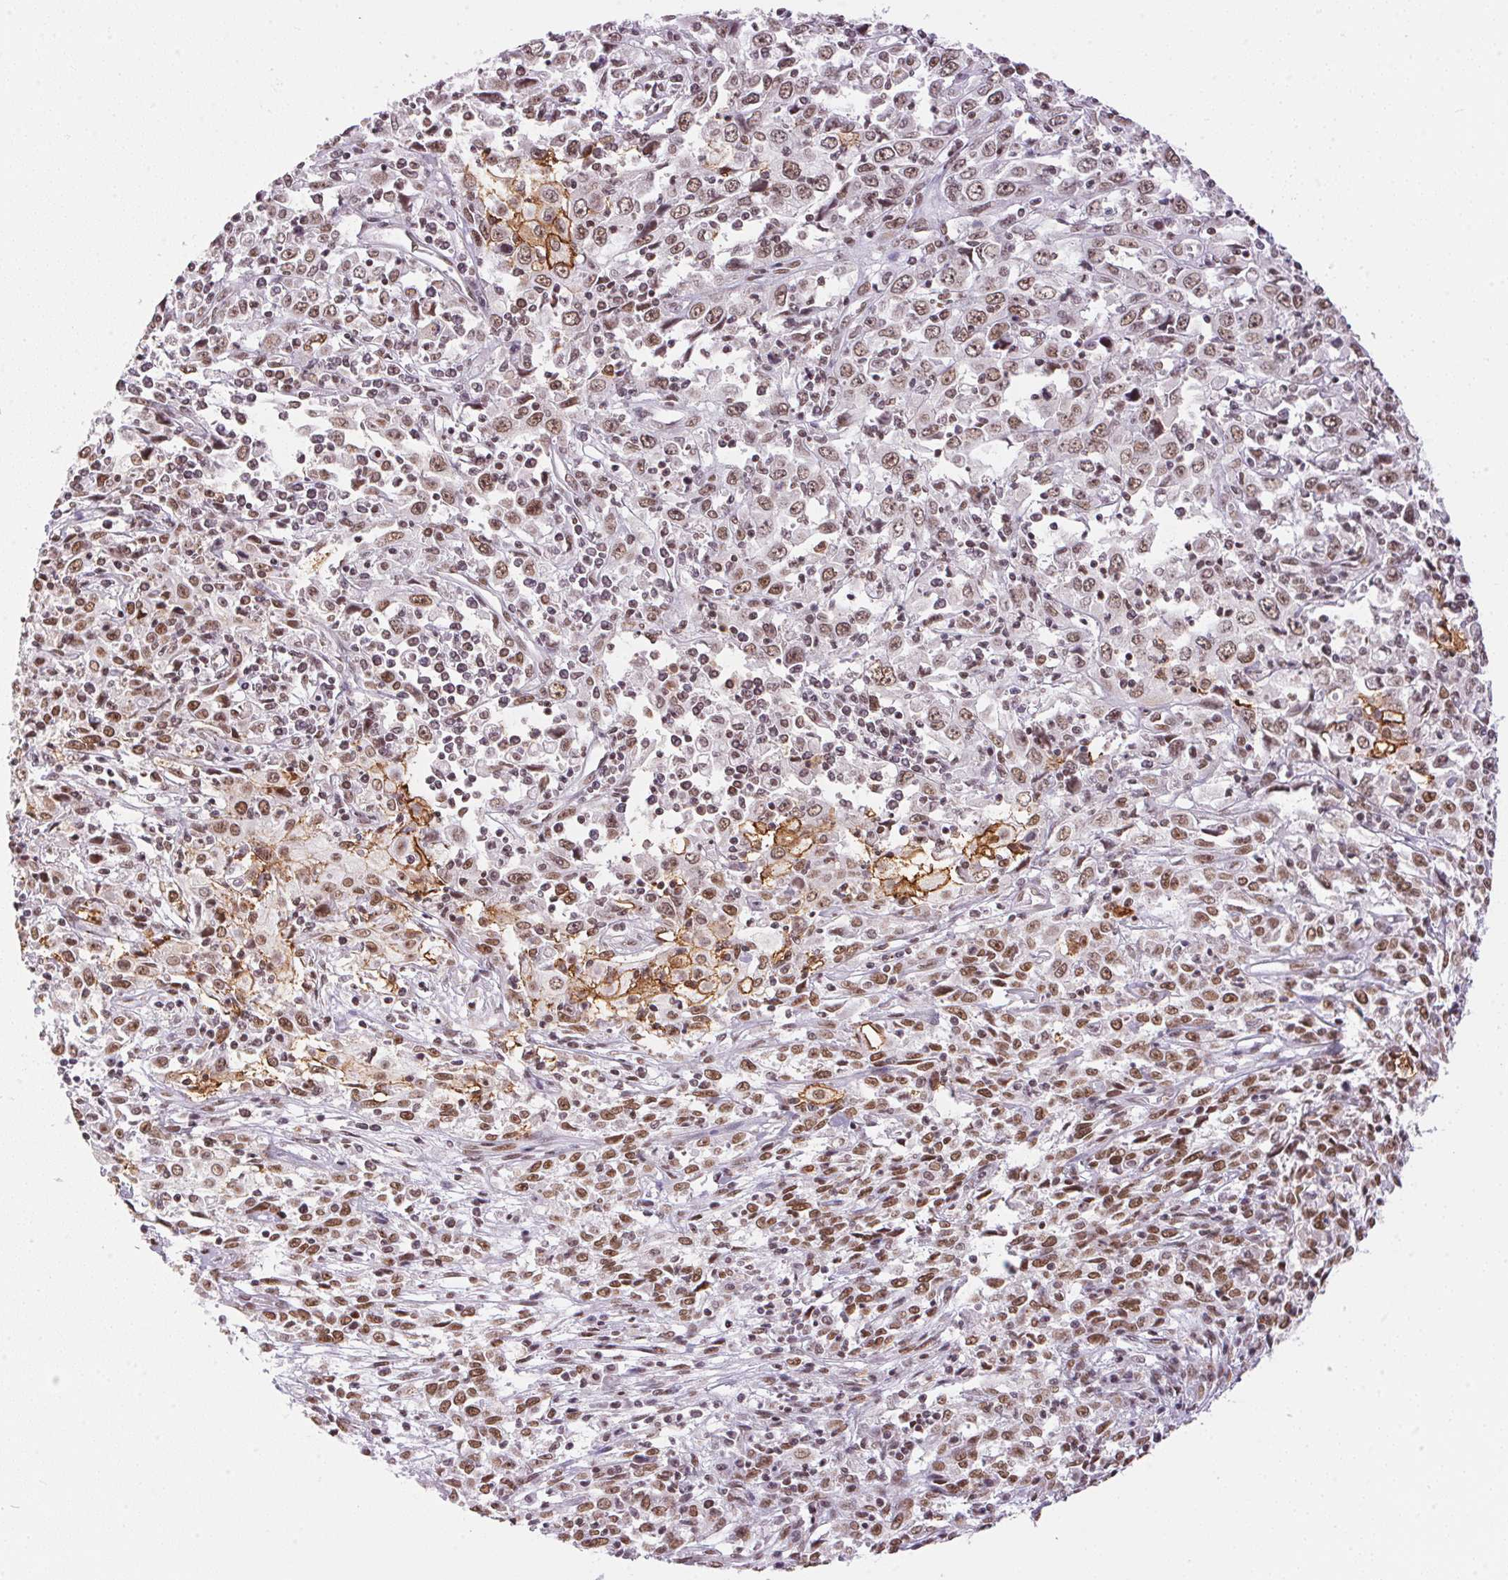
{"staining": {"intensity": "moderate", "quantity": ">75%", "location": "nuclear"}, "tissue": "cervical cancer", "cell_type": "Tumor cells", "image_type": "cancer", "snomed": [{"axis": "morphology", "description": "Adenocarcinoma, NOS"}, {"axis": "topography", "description": "Cervix"}], "caption": "Protein analysis of cervical adenocarcinoma tissue reveals moderate nuclear staining in about >75% of tumor cells.", "gene": "NFE2L1", "patient": {"sex": "female", "age": 40}}